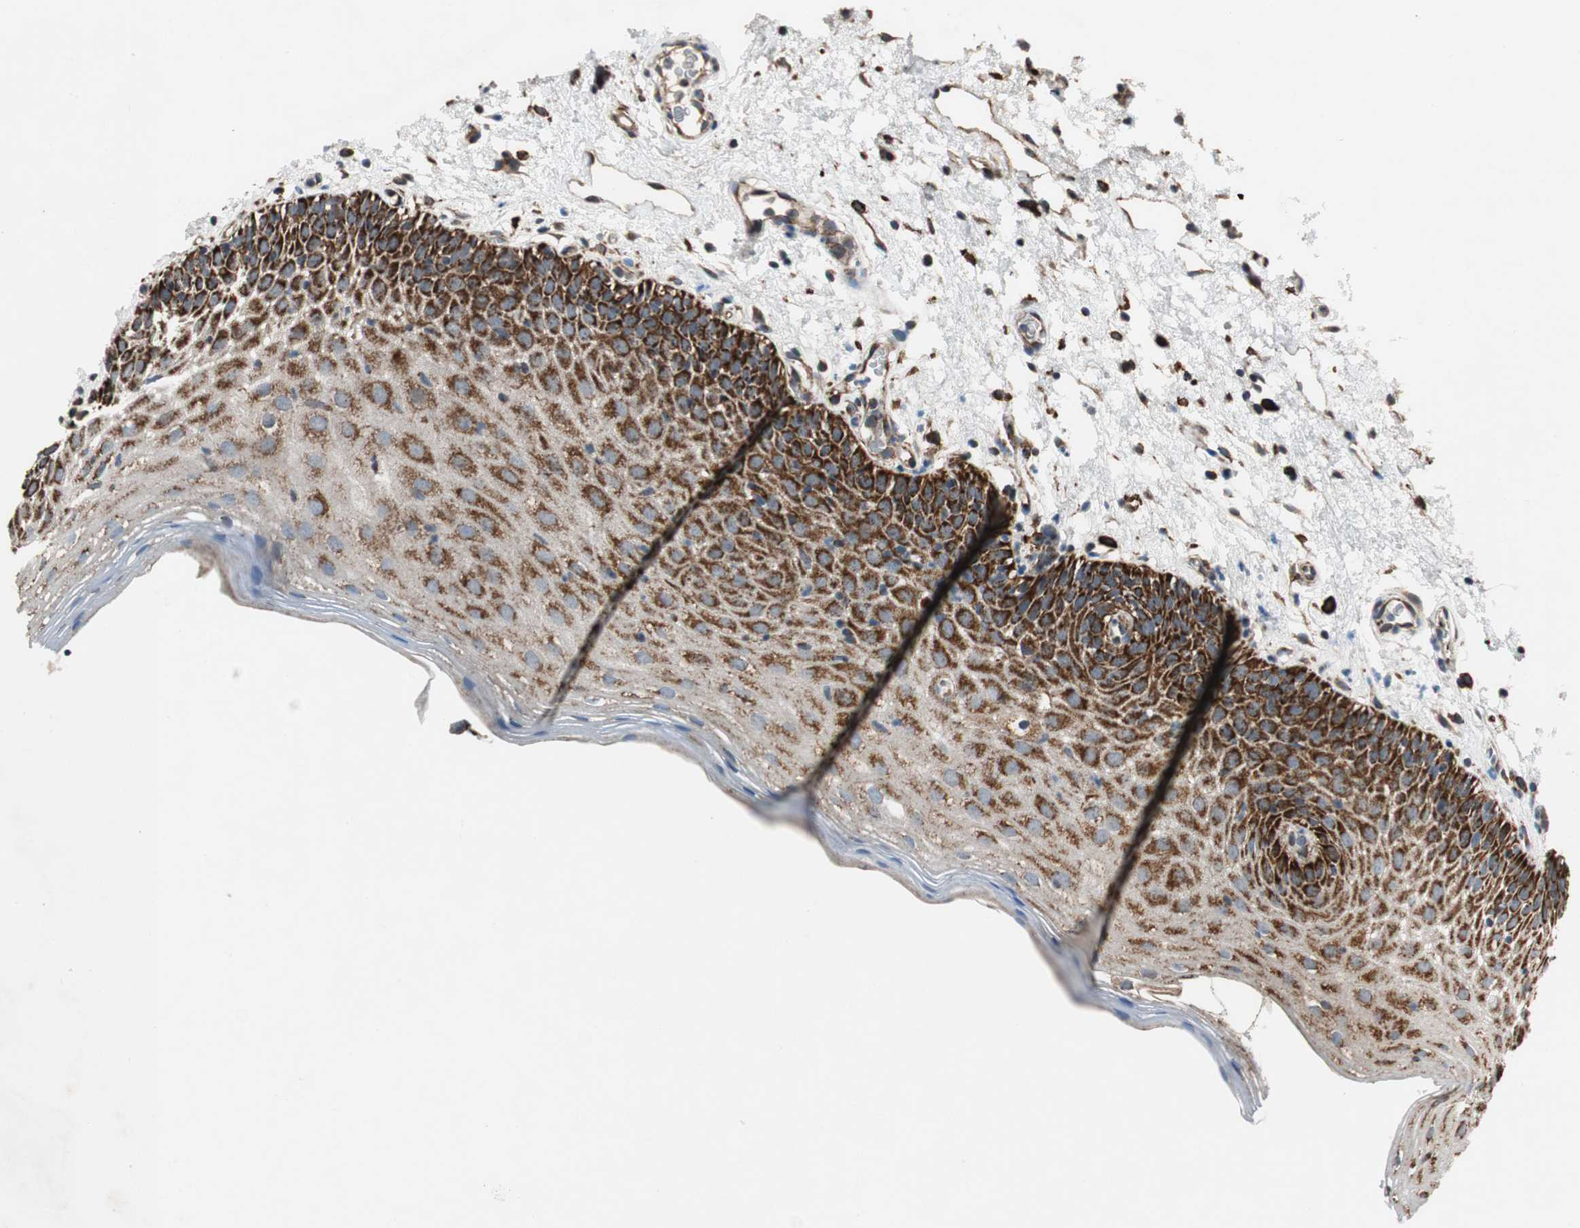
{"staining": {"intensity": "strong", "quantity": "25%-75%", "location": "cytoplasmic/membranous"}, "tissue": "oral mucosa", "cell_type": "Squamous epithelial cells", "image_type": "normal", "snomed": [{"axis": "morphology", "description": "Normal tissue, NOS"}, {"axis": "morphology", "description": "Squamous cell carcinoma, NOS"}, {"axis": "topography", "description": "Skeletal muscle"}, {"axis": "topography", "description": "Oral tissue"}], "caption": "A photomicrograph of oral mucosa stained for a protein displays strong cytoplasmic/membranous brown staining in squamous epithelial cells. (DAB (3,3'-diaminobenzidine) IHC with brightfield microscopy, high magnification).", "gene": "AKAP1", "patient": {"sex": "male", "age": 71}}